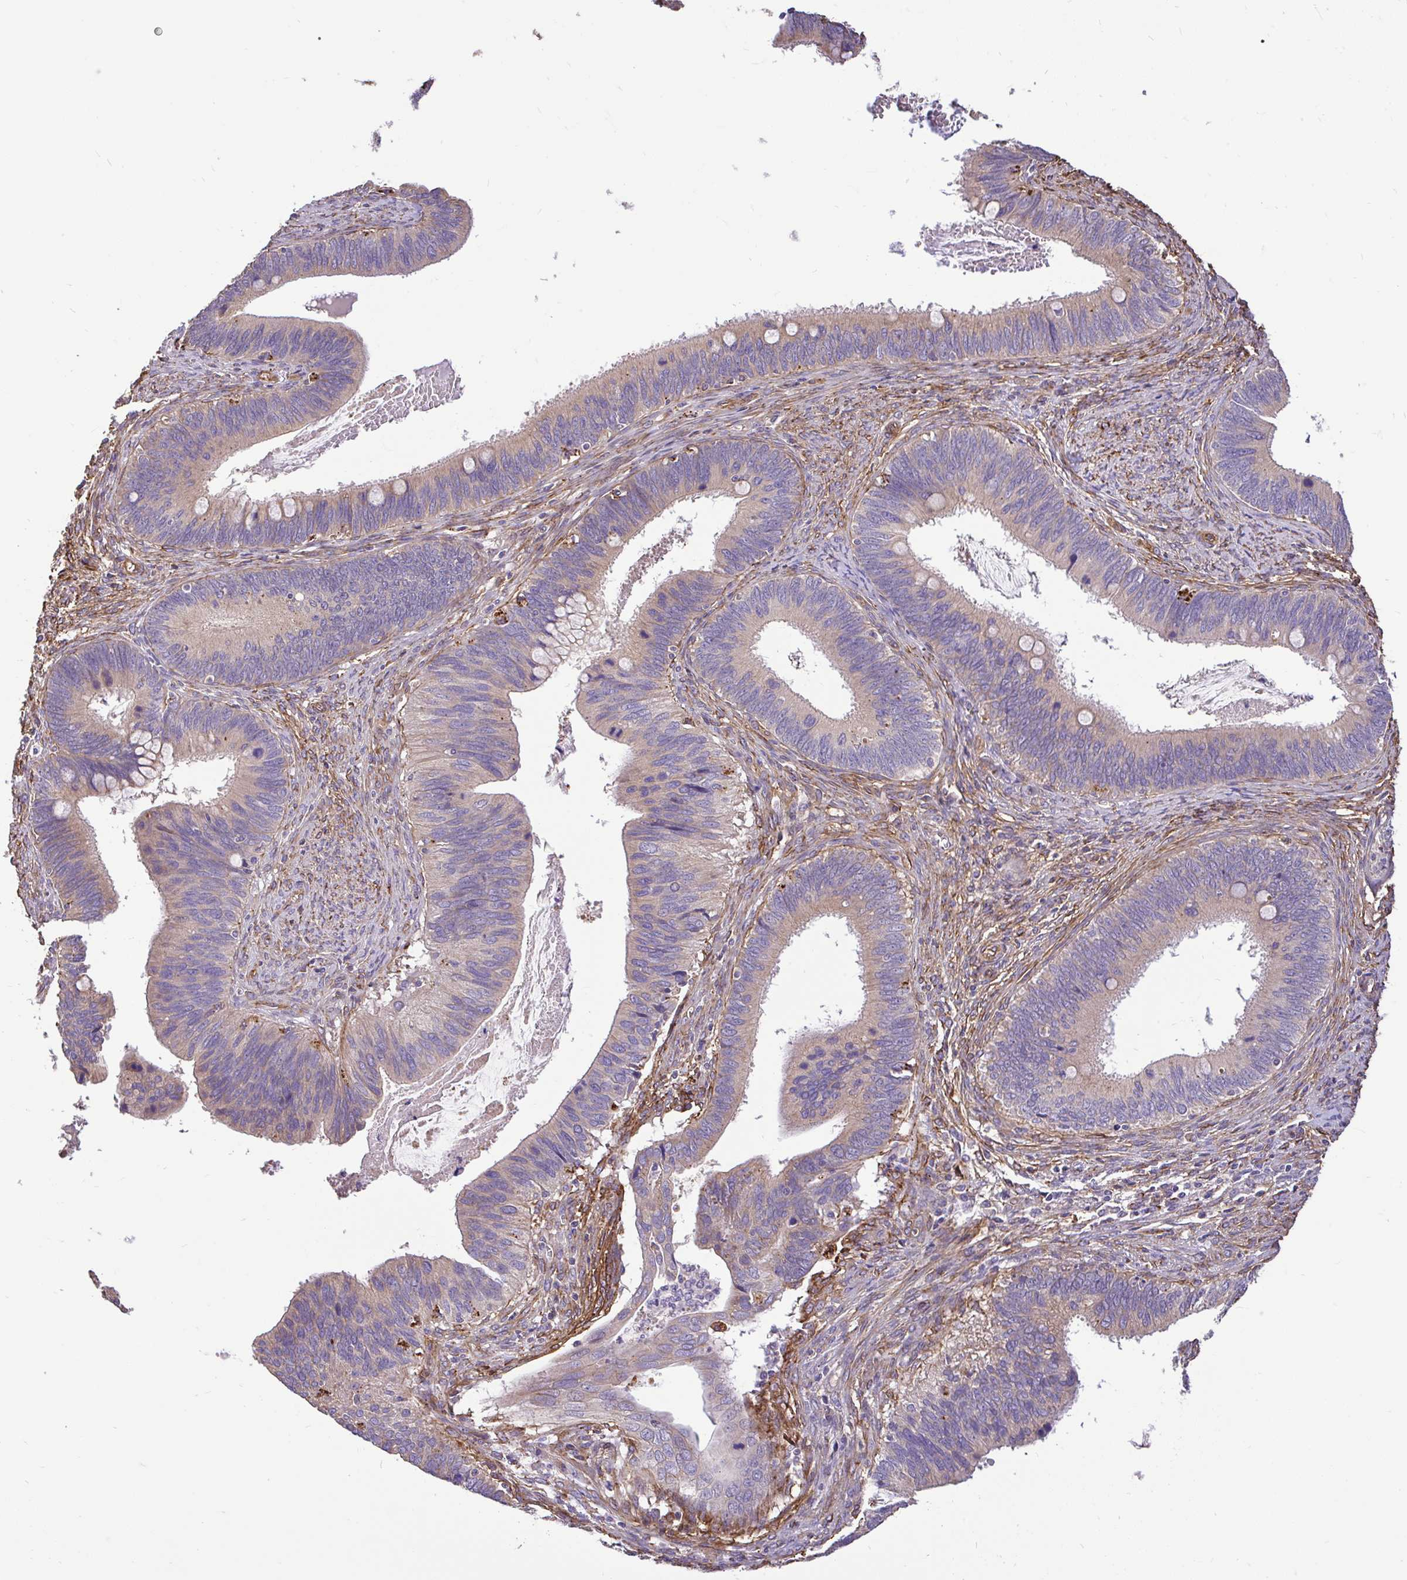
{"staining": {"intensity": "weak", "quantity": "25%-75%", "location": "cytoplasmic/membranous"}, "tissue": "cervical cancer", "cell_type": "Tumor cells", "image_type": "cancer", "snomed": [{"axis": "morphology", "description": "Adenocarcinoma, NOS"}, {"axis": "topography", "description": "Cervix"}], "caption": "Immunohistochemistry (IHC) histopathology image of neoplastic tissue: human cervical cancer stained using immunohistochemistry (IHC) demonstrates low levels of weak protein expression localized specifically in the cytoplasmic/membranous of tumor cells, appearing as a cytoplasmic/membranous brown color.", "gene": "PTPRK", "patient": {"sex": "female", "age": 42}}